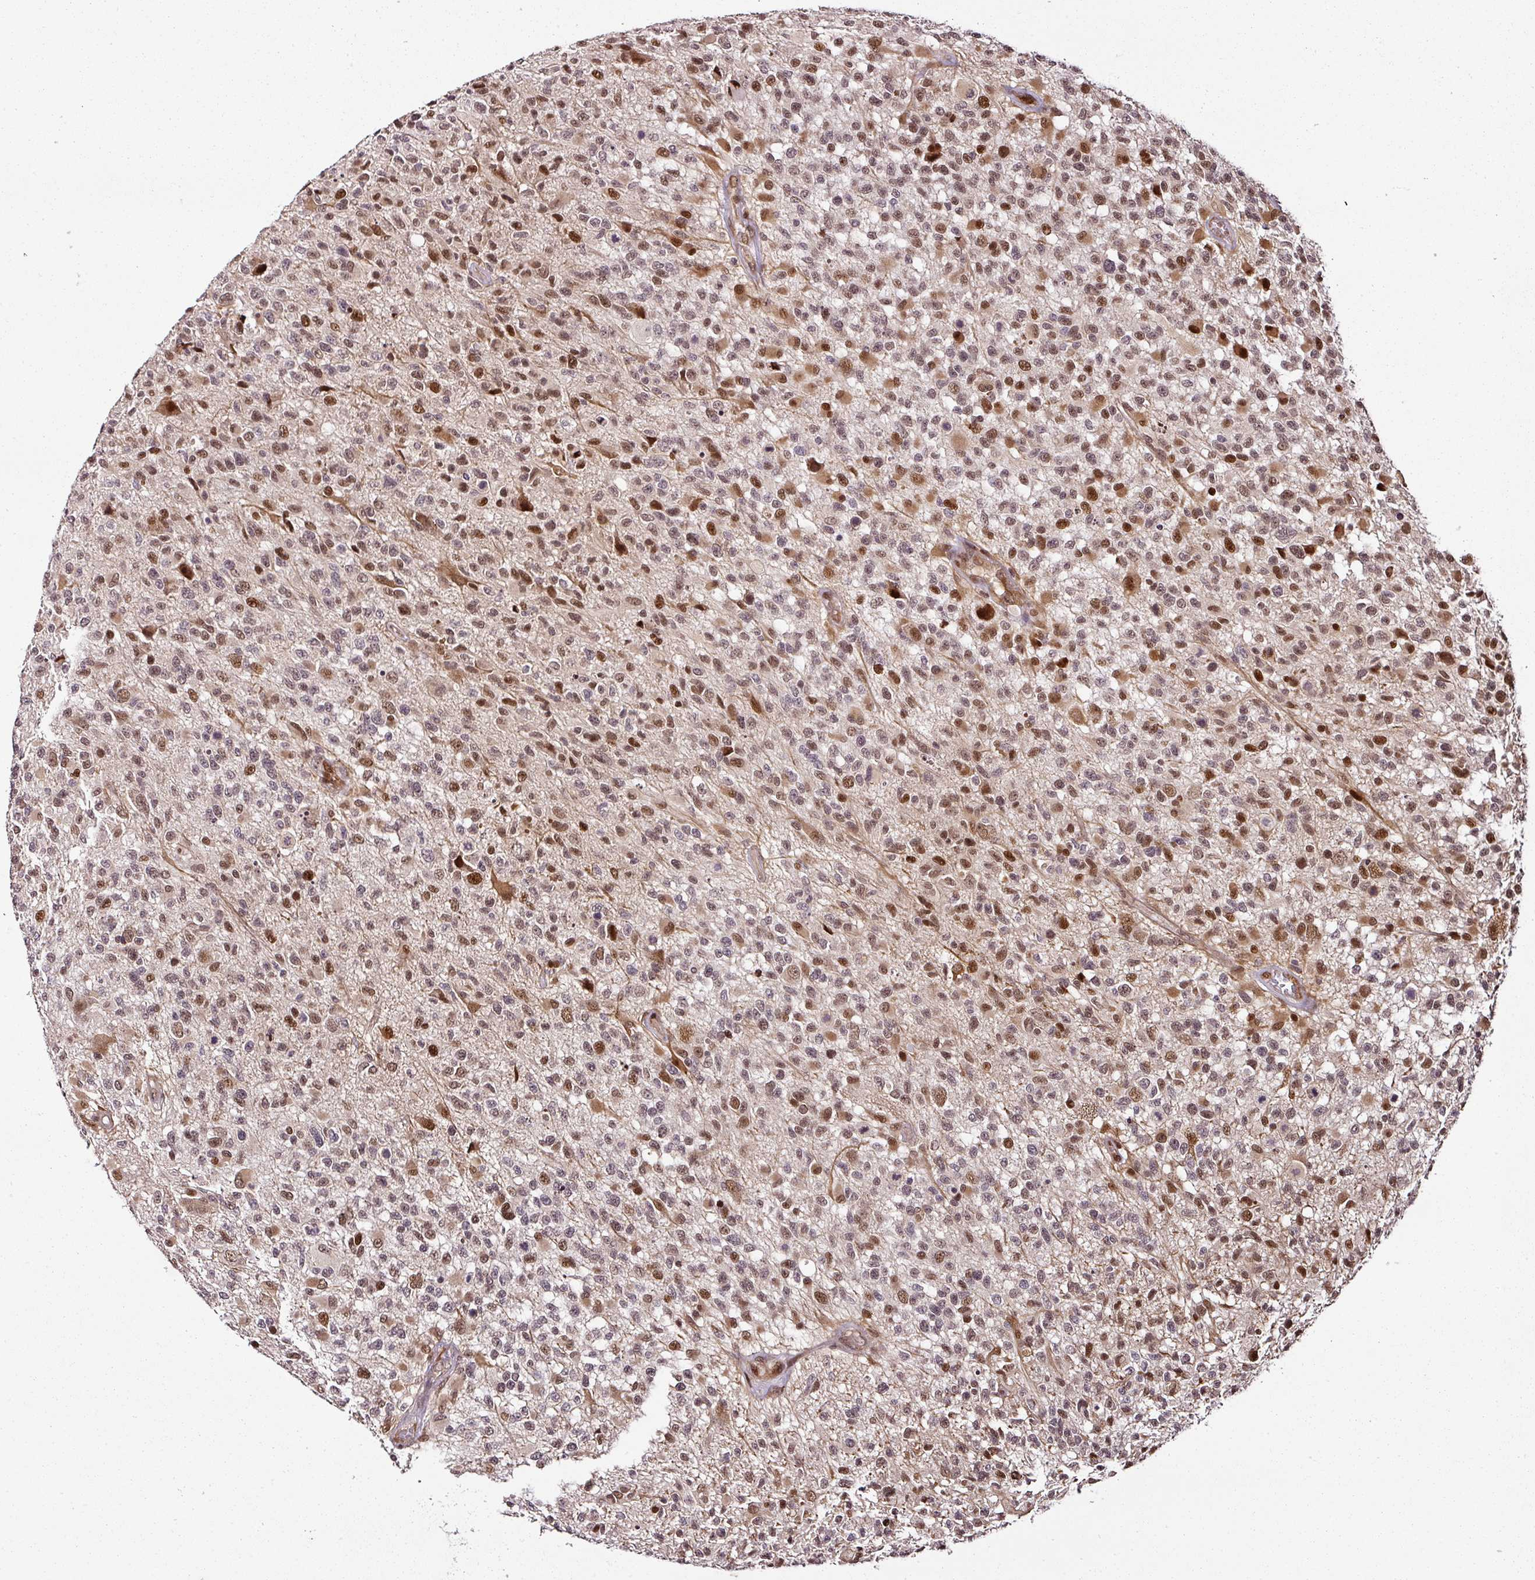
{"staining": {"intensity": "moderate", "quantity": ">75%", "location": "nuclear"}, "tissue": "glioma", "cell_type": "Tumor cells", "image_type": "cancer", "snomed": [{"axis": "morphology", "description": "Glioma, malignant, High grade"}, {"axis": "morphology", "description": "Glioblastoma, NOS"}, {"axis": "topography", "description": "Brain"}], "caption": "Glioblastoma stained with DAB immunohistochemistry shows medium levels of moderate nuclear expression in about >75% of tumor cells.", "gene": "COPRS", "patient": {"sex": "male", "age": 60}}